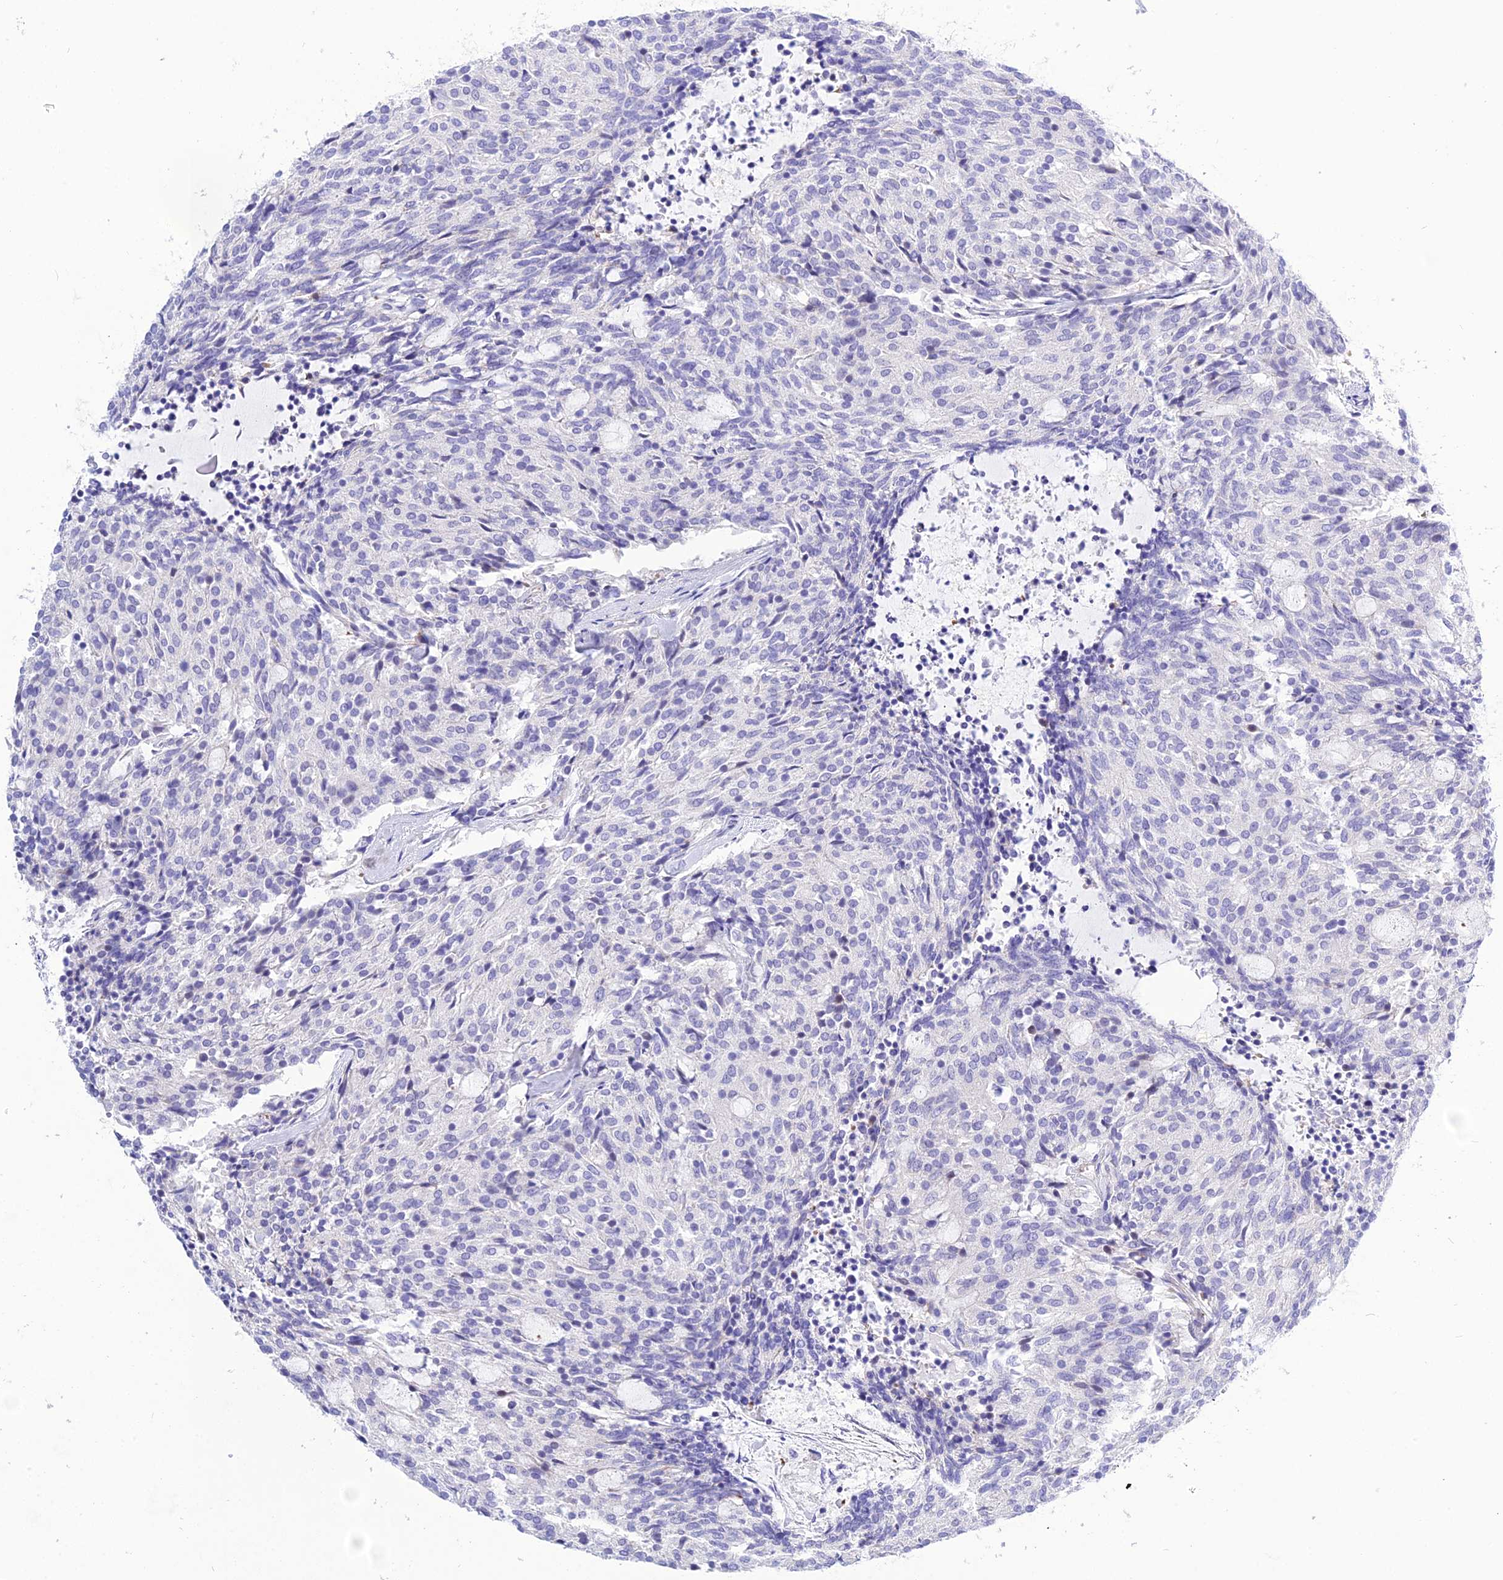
{"staining": {"intensity": "negative", "quantity": "none", "location": "none"}, "tissue": "carcinoid", "cell_type": "Tumor cells", "image_type": "cancer", "snomed": [{"axis": "morphology", "description": "Carcinoid, malignant, NOS"}, {"axis": "topography", "description": "Pancreas"}], "caption": "Immunohistochemistry (IHC) of human carcinoid (malignant) displays no staining in tumor cells.", "gene": "DEFB107A", "patient": {"sex": "female", "age": 54}}